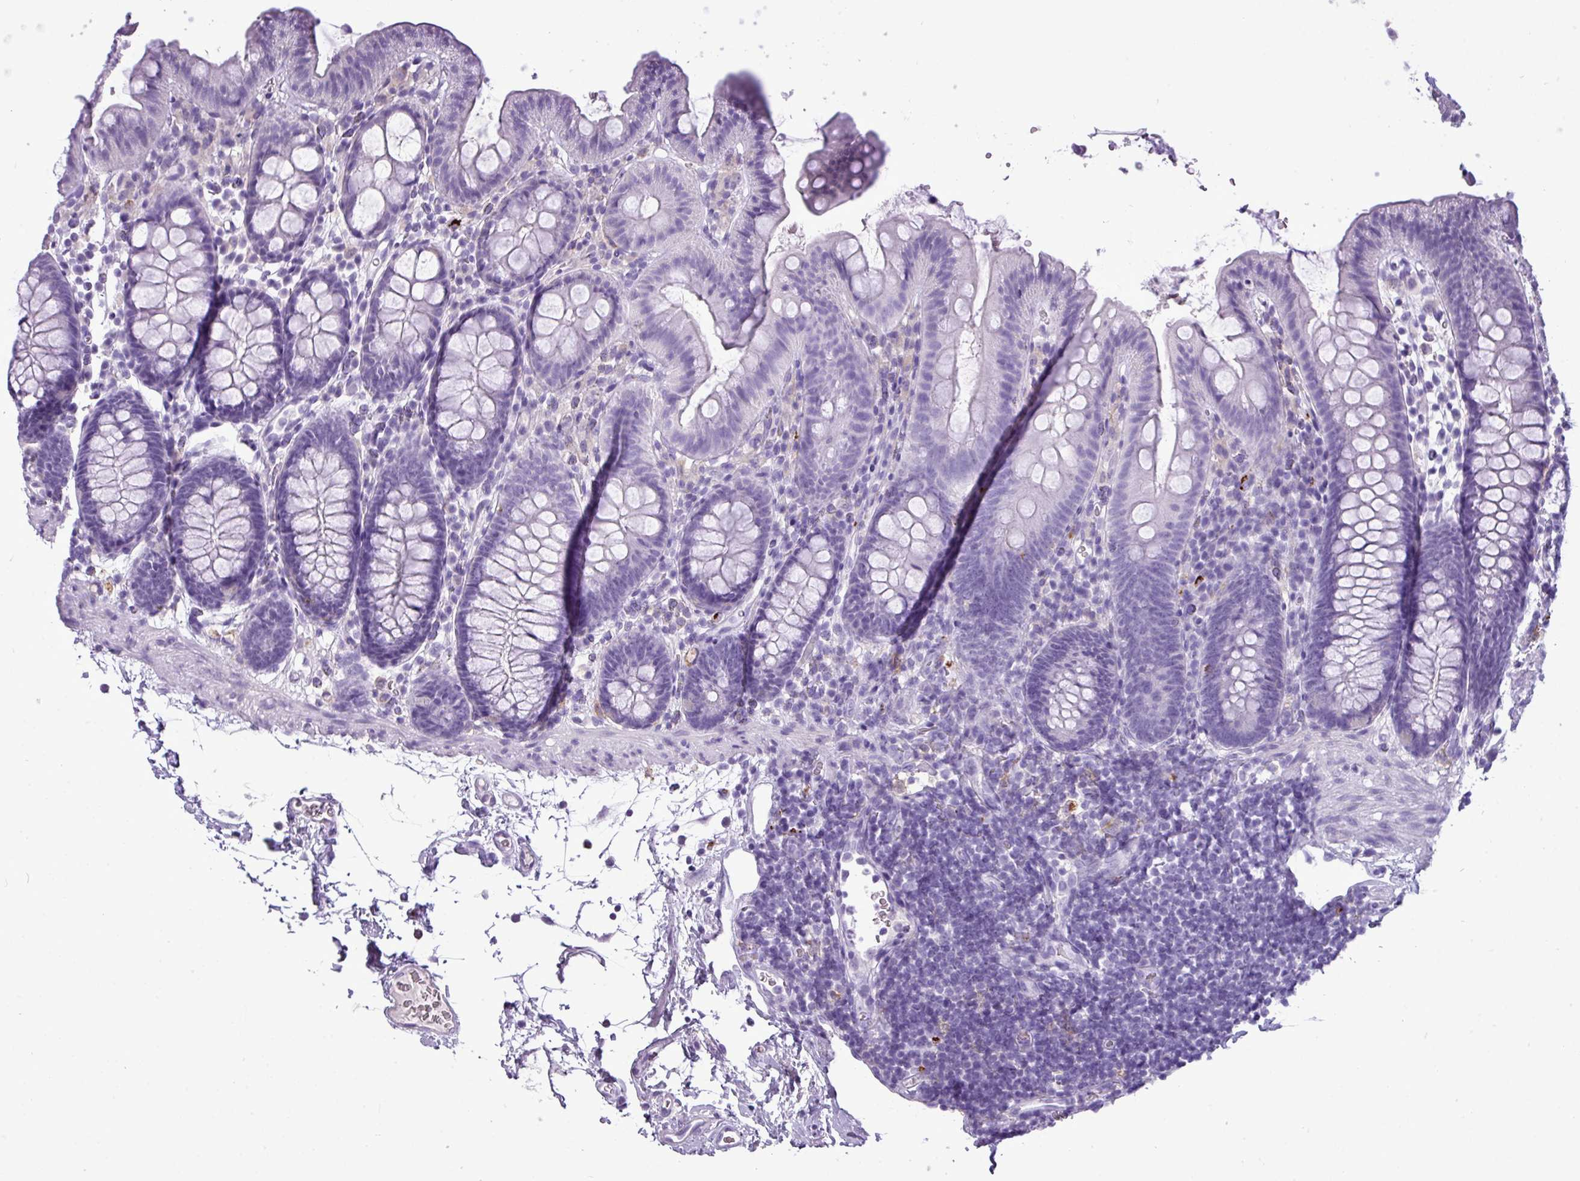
{"staining": {"intensity": "negative", "quantity": "none", "location": "none"}, "tissue": "colon", "cell_type": "Endothelial cells", "image_type": "normal", "snomed": [{"axis": "morphology", "description": "Normal tissue, NOS"}, {"axis": "topography", "description": "Colon"}], "caption": "Colon stained for a protein using immunohistochemistry displays no positivity endothelial cells.", "gene": "RBMXL2", "patient": {"sex": "male", "age": 75}}